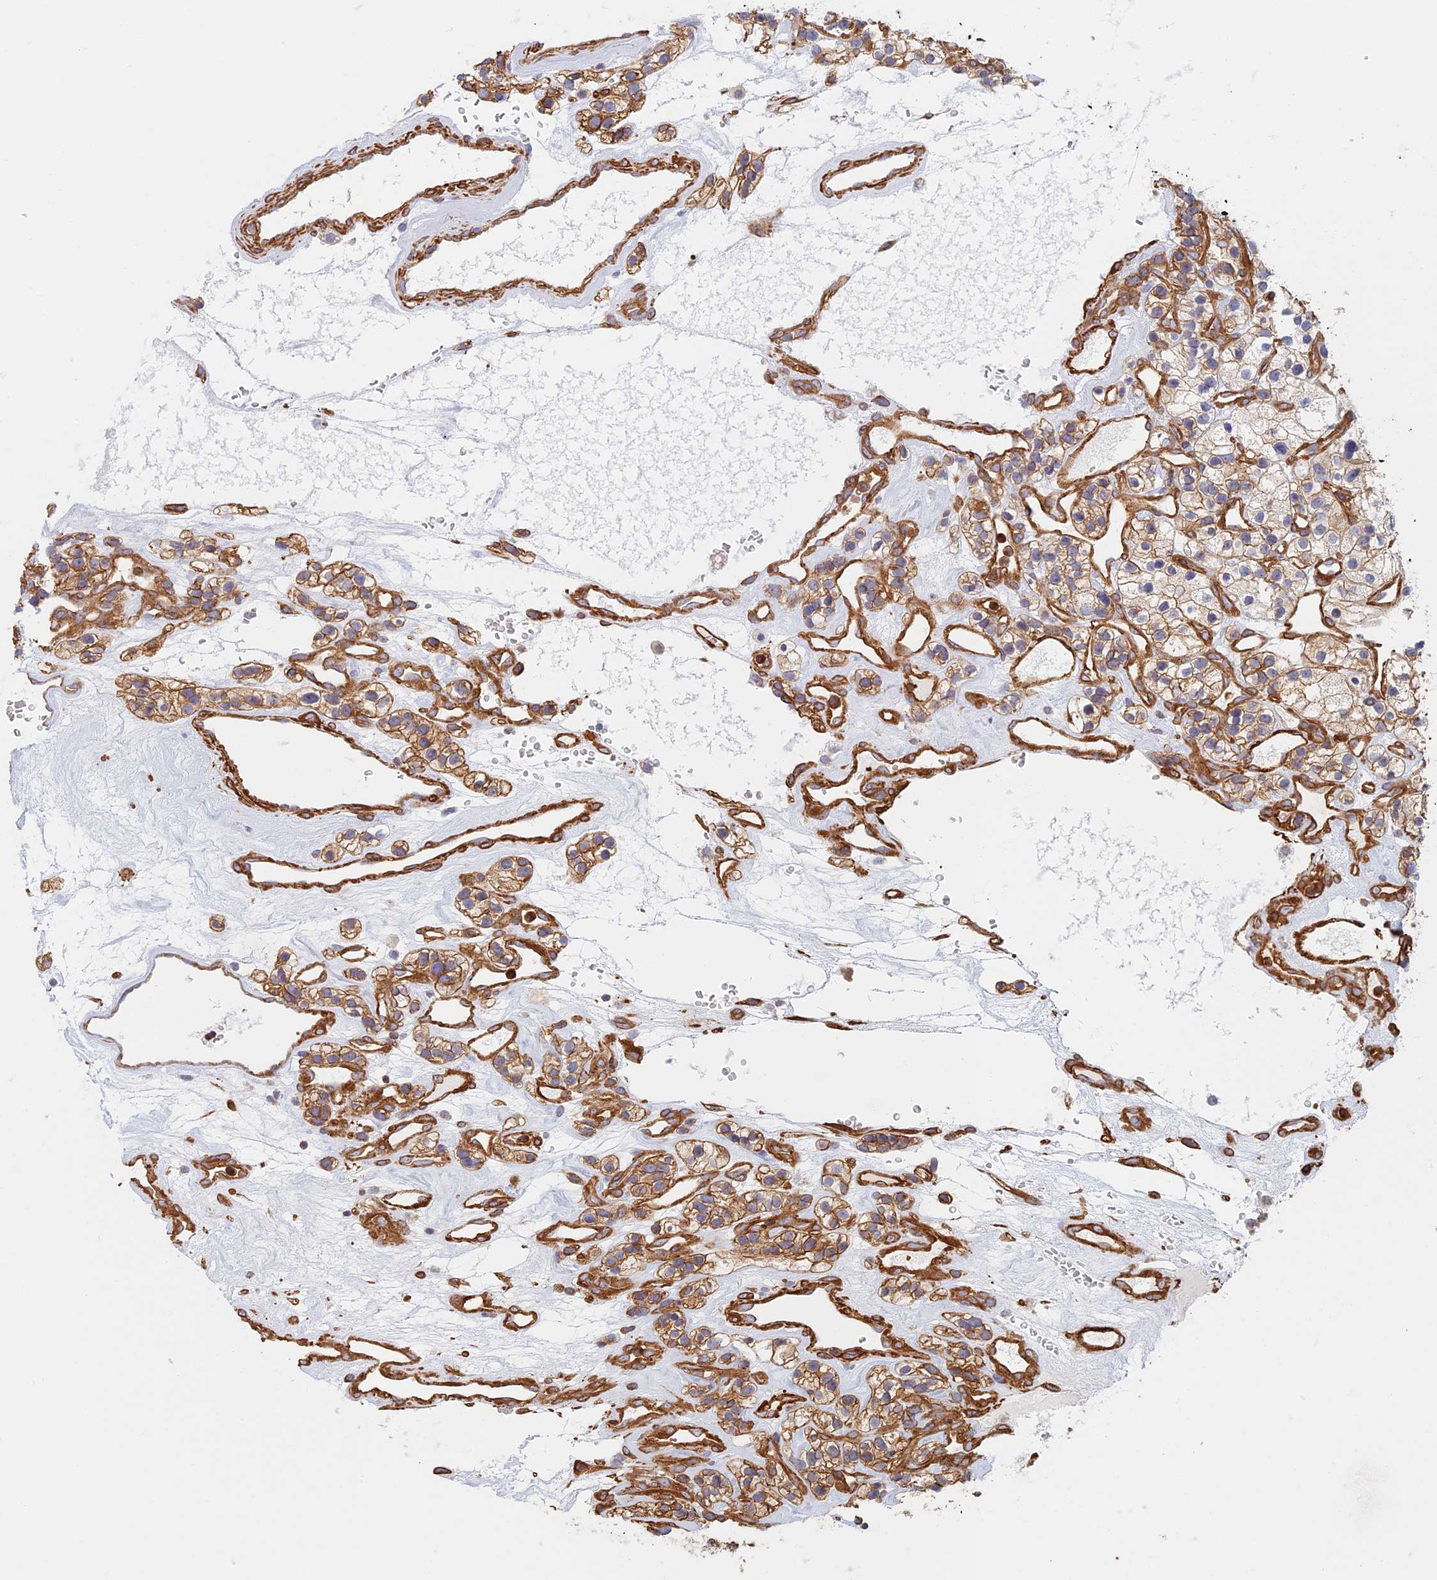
{"staining": {"intensity": "moderate", "quantity": ">75%", "location": "cytoplasmic/membranous"}, "tissue": "renal cancer", "cell_type": "Tumor cells", "image_type": "cancer", "snomed": [{"axis": "morphology", "description": "Adenocarcinoma, NOS"}, {"axis": "topography", "description": "Kidney"}], "caption": "High-magnification brightfield microscopy of adenocarcinoma (renal) stained with DAB (3,3'-diaminobenzidine) (brown) and counterstained with hematoxylin (blue). tumor cells exhibit moderate cytoplasmic/membranous staining is present in about>75% of cells.", "gene": "PAK4", "patient": {"sex": "female", "age": 57}}